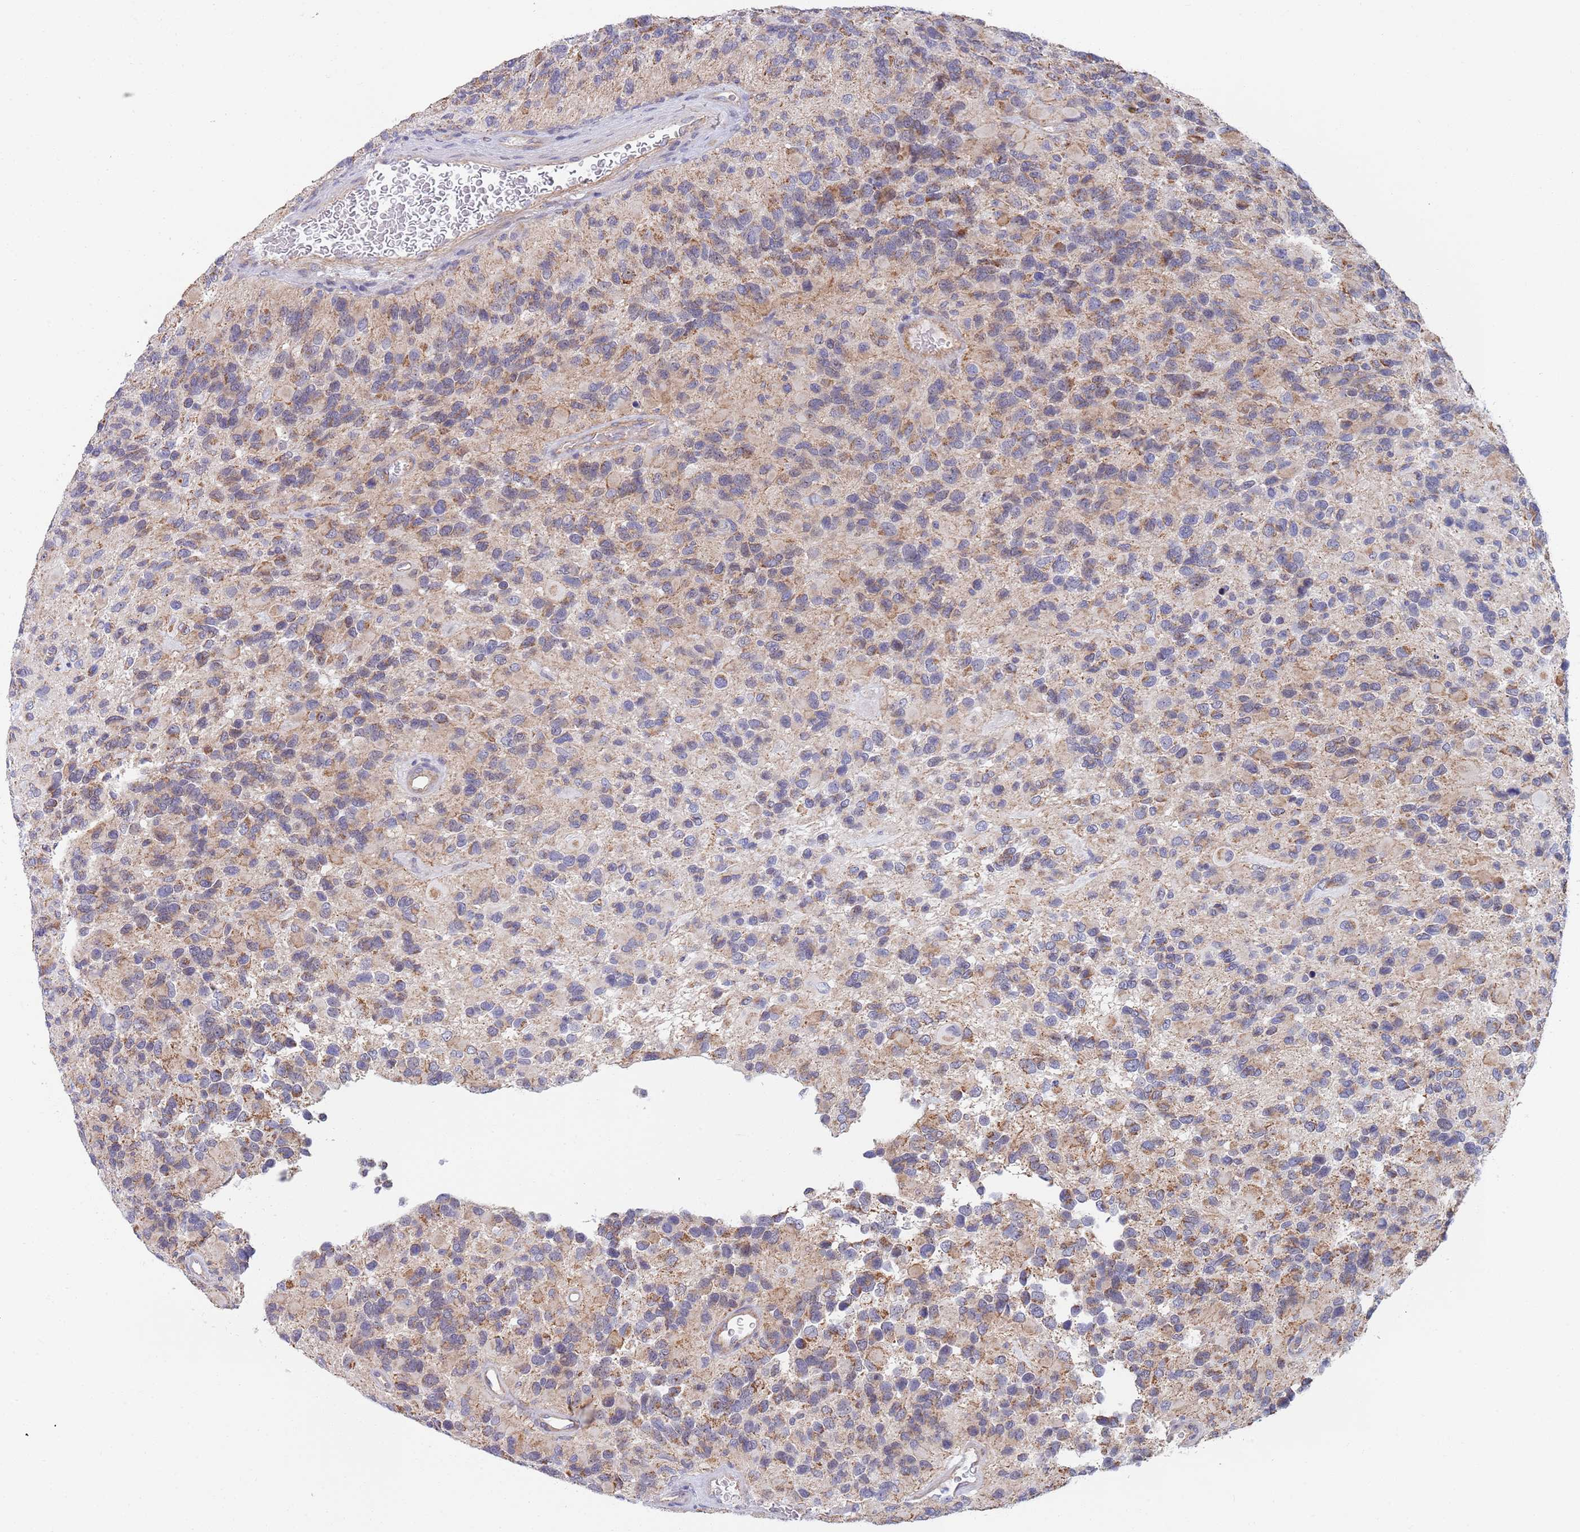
{"staining": {"intensity": "weak", "quantity": "<25%", "location": "cytoplasmic/membranous"}, "tissue": "glioma", "cell_type": "Tumor cells", "image_type": "cancer", "snomed": [{"axis": "morphology", "description": "Glioma, malignant, High grade"}, {"axis": "topography", "description": "Brain"}], "caption": "There is no significant positivity in tumor cells of glioma.", "gene": "PWWP3A", "patient": {"sex": "male", "age": 77}}